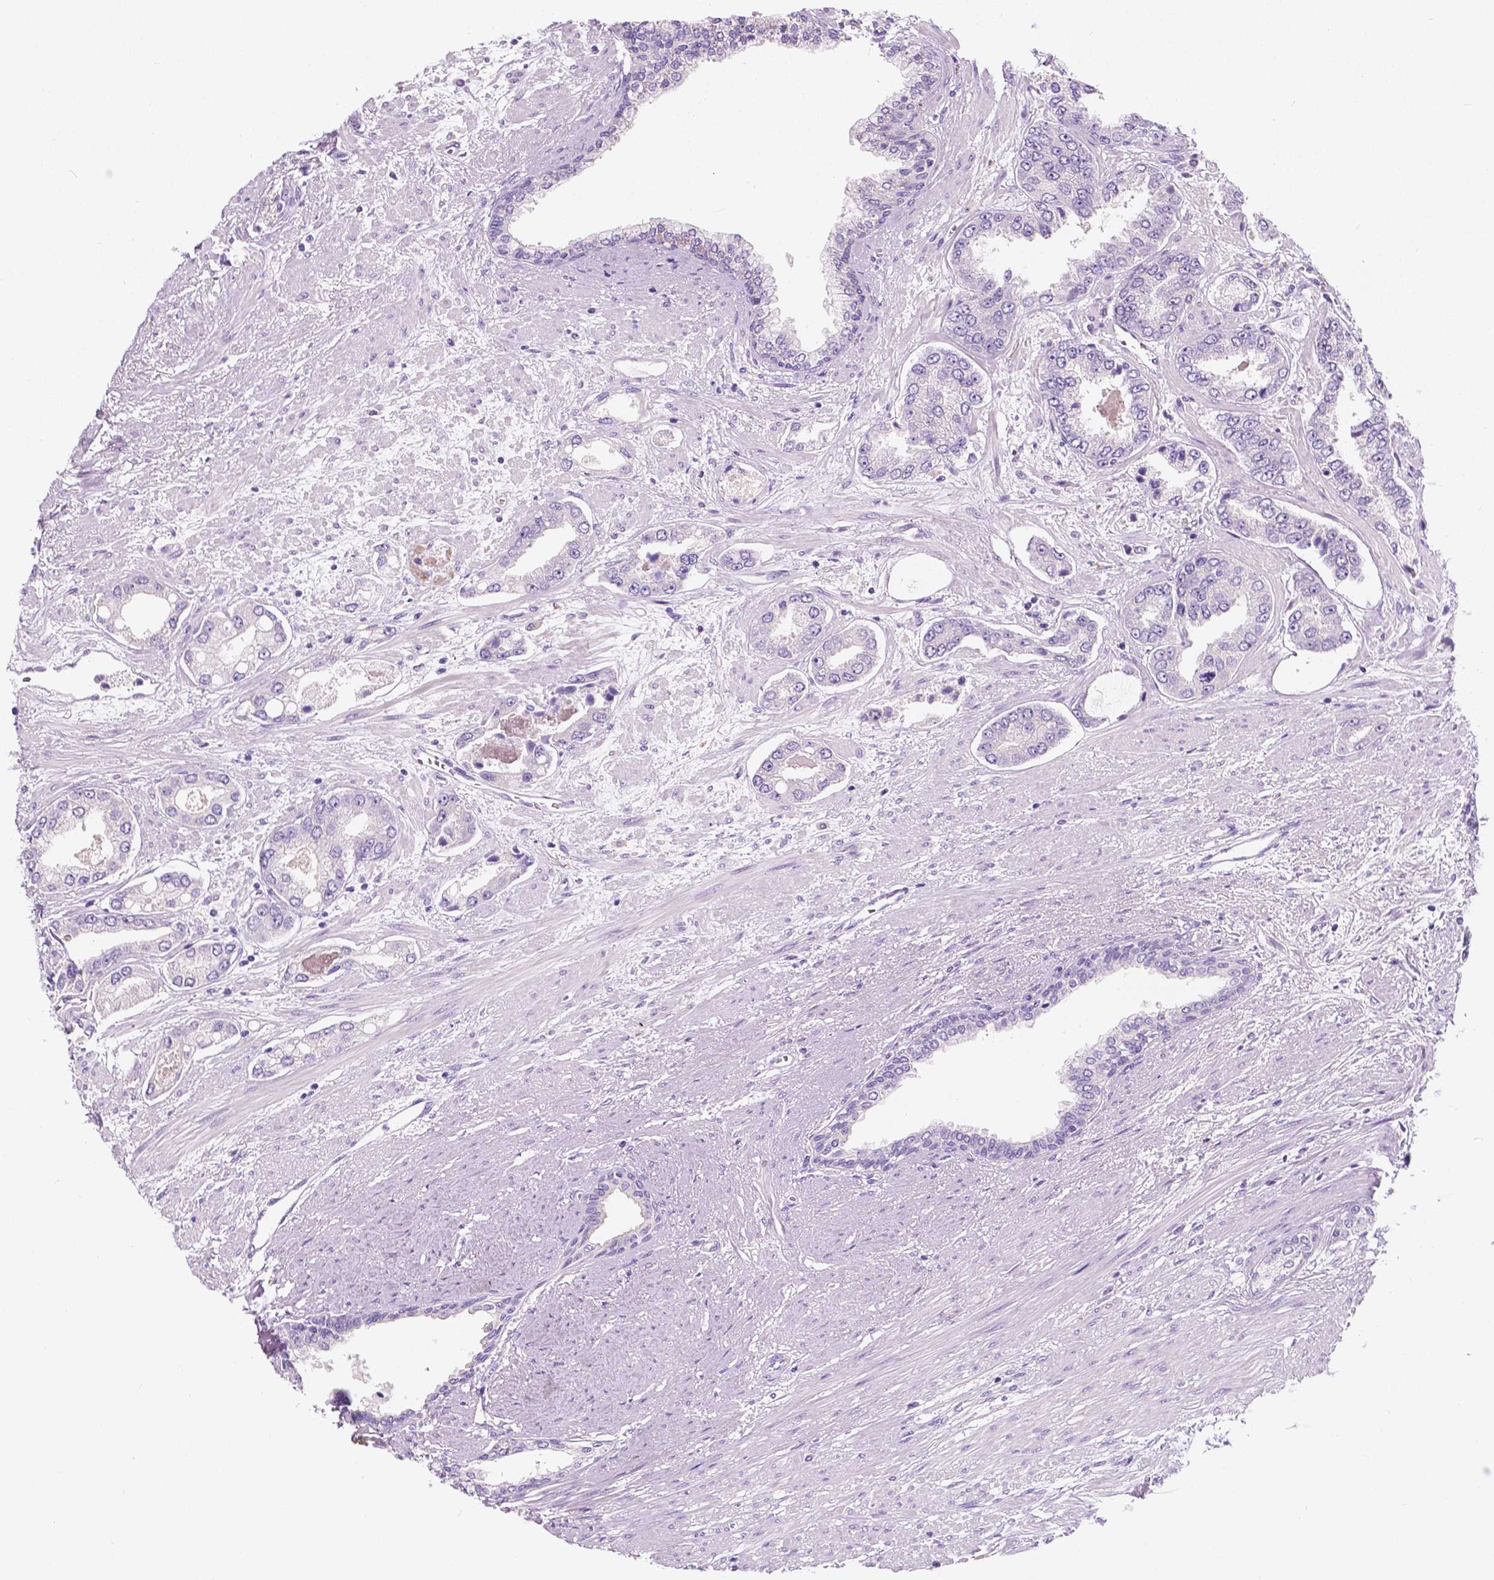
{"staining": {"intensity": "negative", "quantity": "none", "location": "none"}, "tissue": "prostate cancer", "cell_type": "Tumor cells", "image_type": "cancer", "snomed": [{"axis": "morphology", "description": "Adenocarcinoma, Low grade"}, {"axis": "topography", "description": "Prostate"}], "caption": "Immunohistochemistry photomicrograph of neoplastic tissue: low-grade adenocarcinoma (prostate) stained with DAB demonstrates no significant protein positivity in tumor cells.", "gene": "SIRT2", "patient": {"sex": "male", "age": 60}}